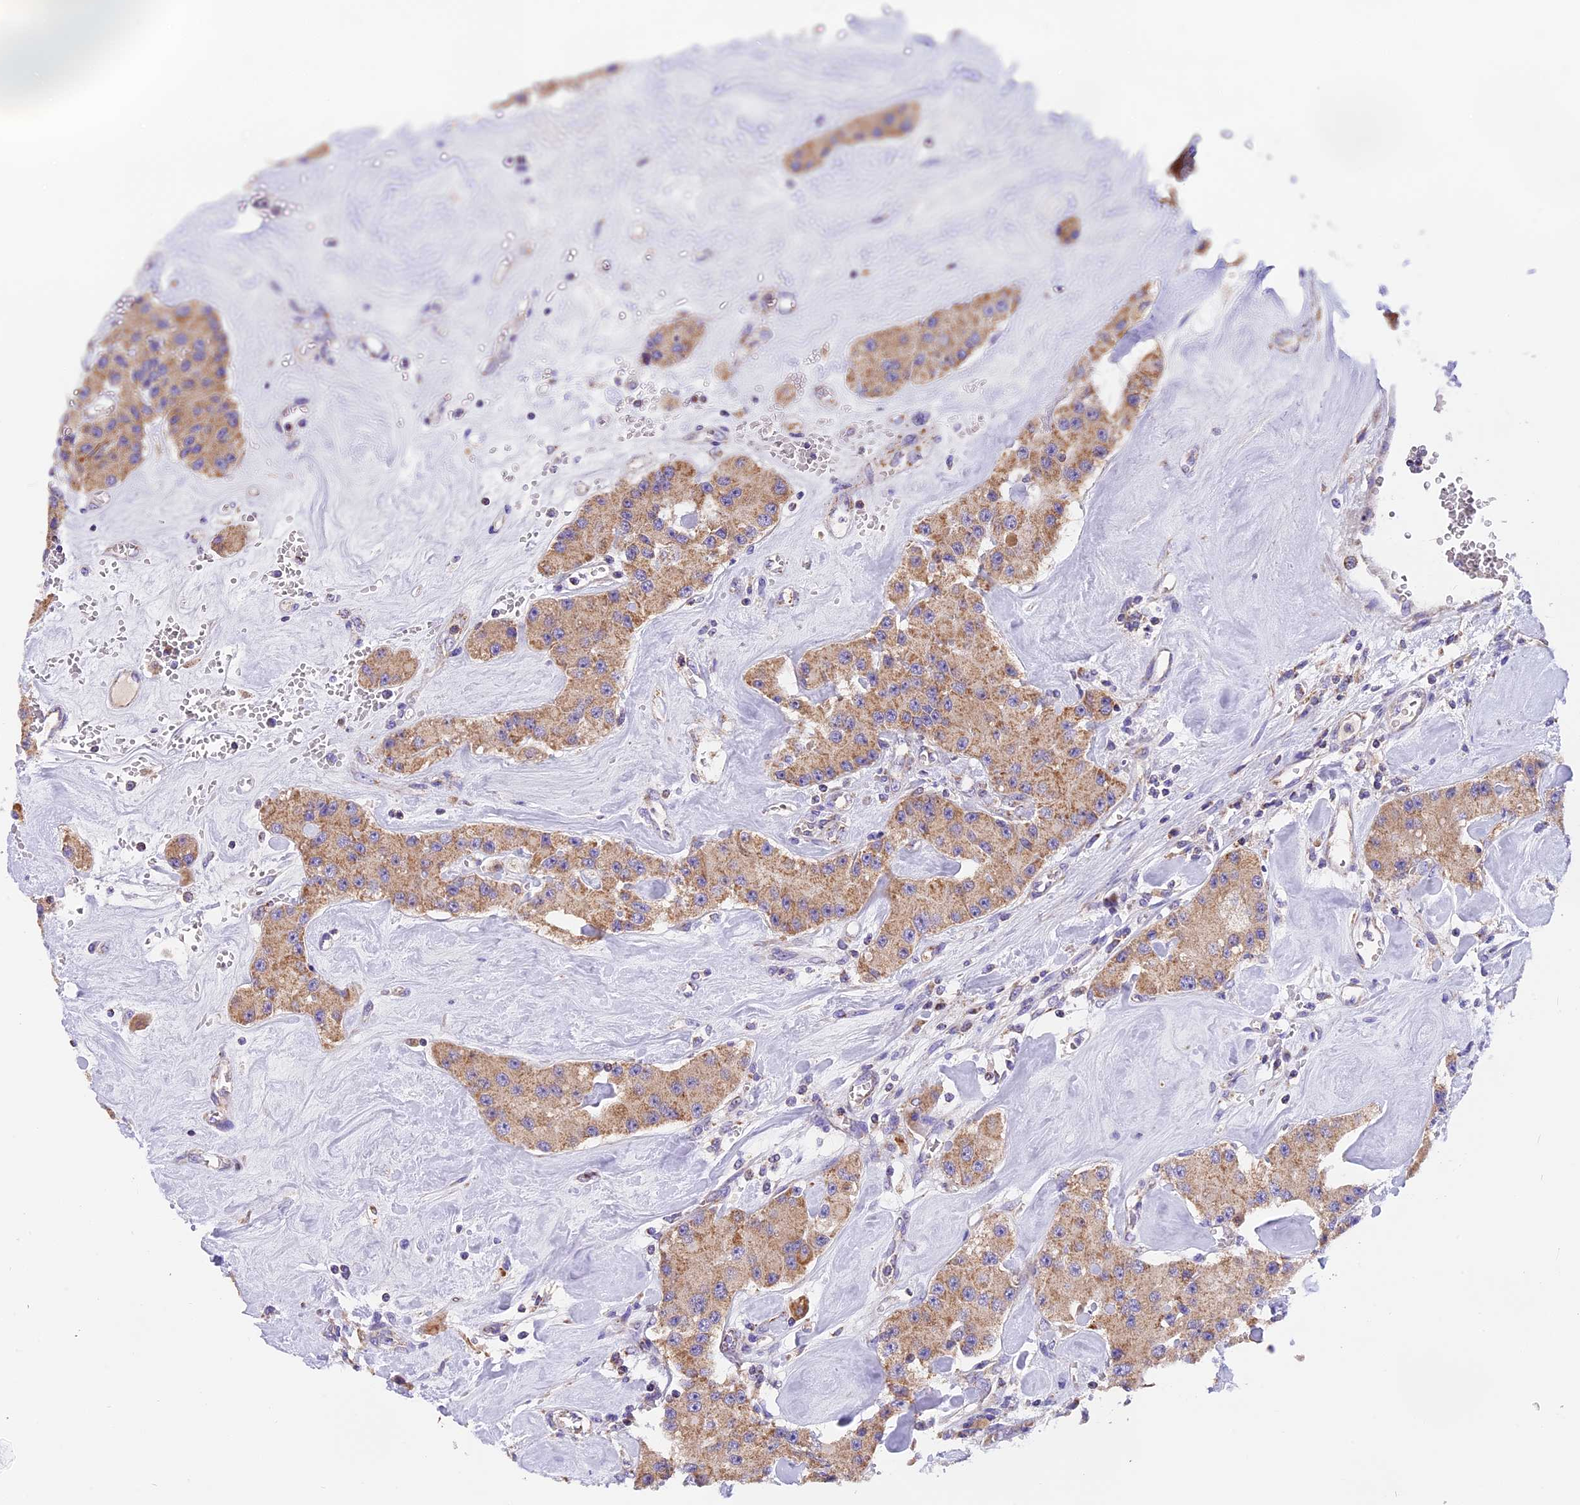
{"staining": {"intensity": "moderate", "quantity": ">75%", "location": "cytoplasmic/membranous"}, "tissue": "carcinoid", "cell_type": "Tumor cells", "image_type": "cancer", "snomed": [{"axis": "morphology", "description": "Carcinoid, malignant, NOS"}, {"axis": "topography", "description": "Pancreas"}], "caption": "Malignant carcinoid was stained to show a protein in brown. There is medium levels of moderate cytoplasmic/membranous positivity in about >75% of tumor cells.", "gene": "MGME1", "patient": {"sex": "male", "age": 41}}